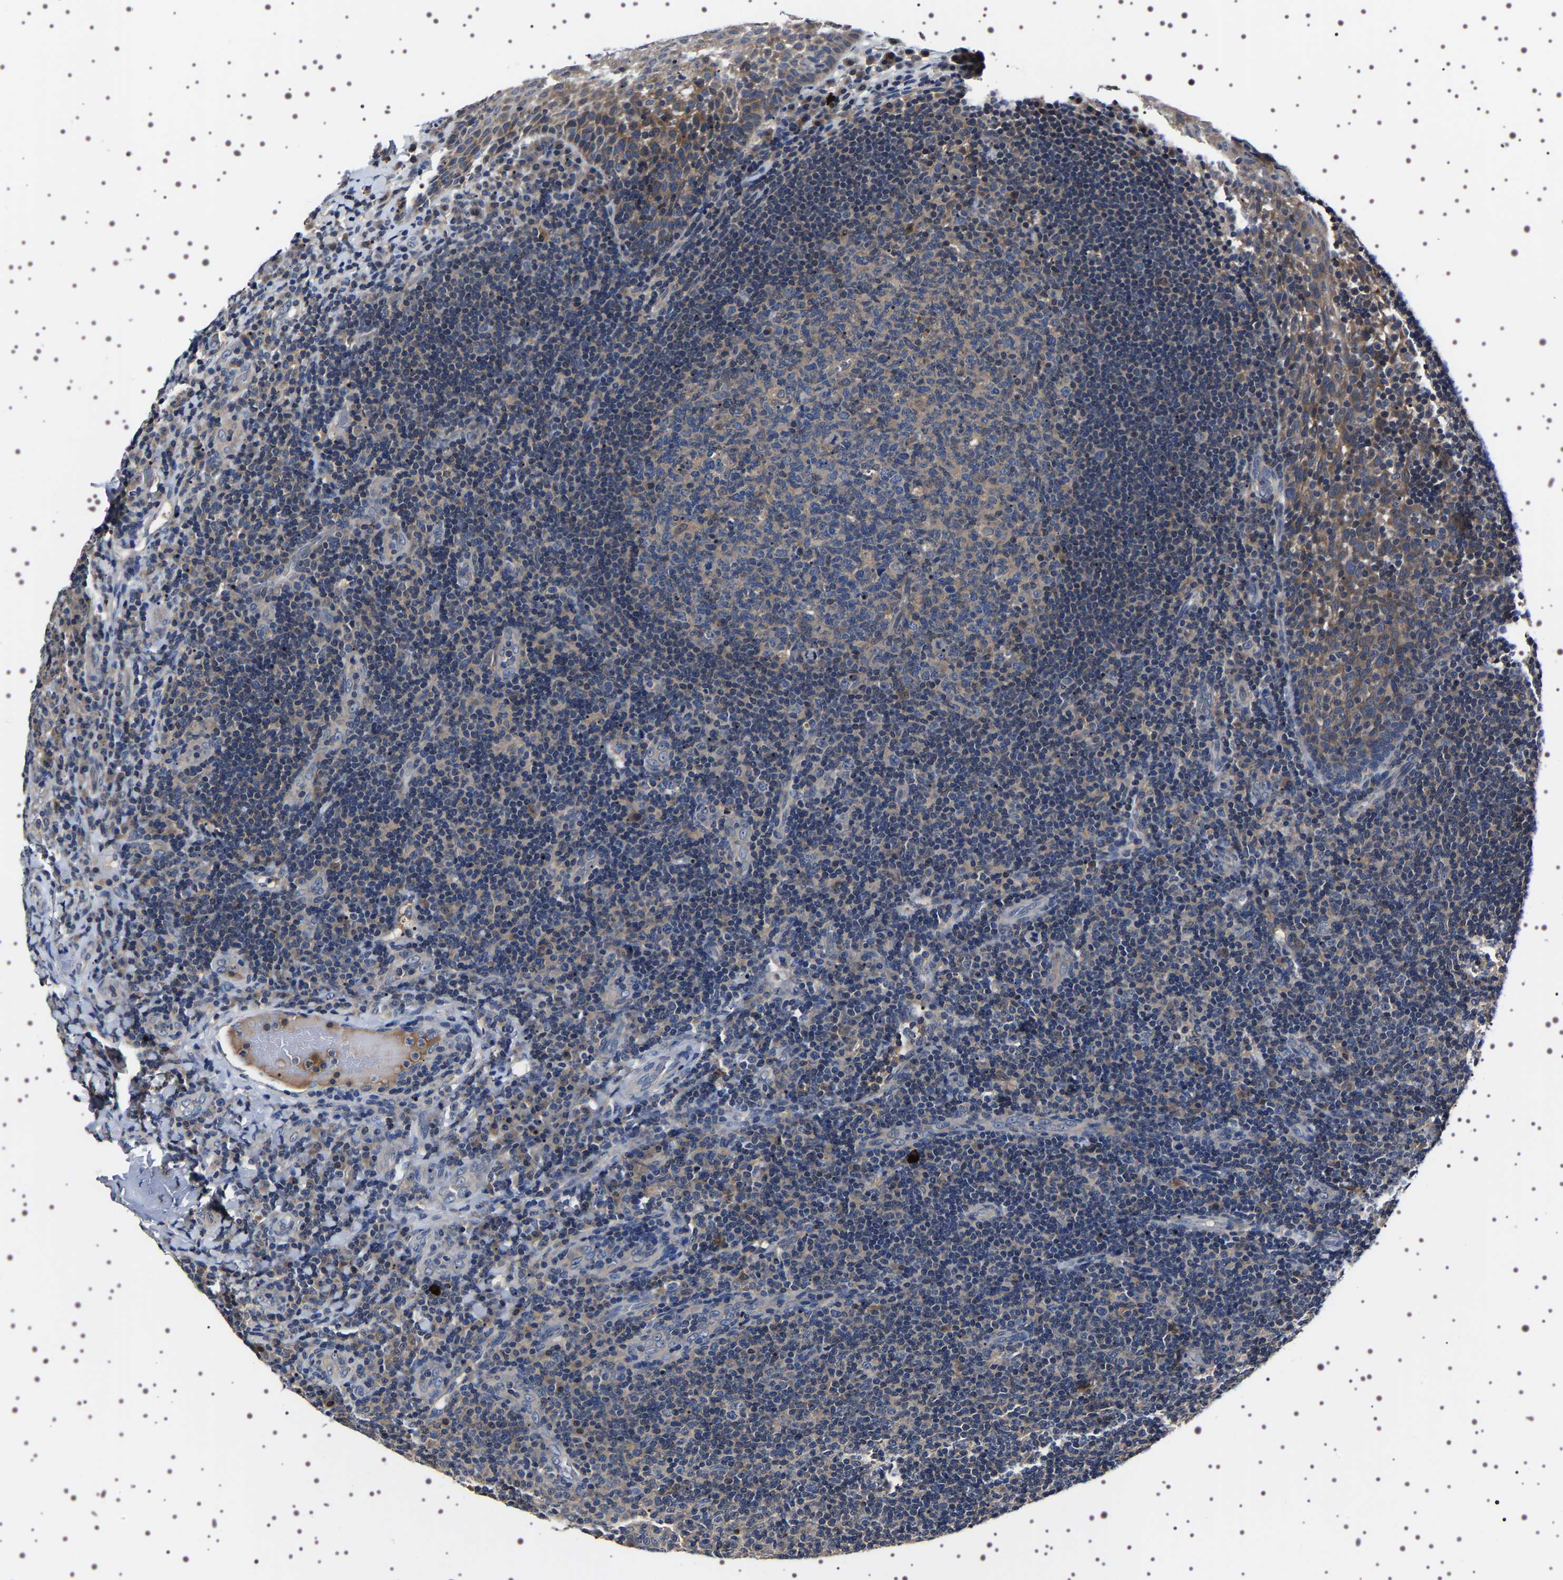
{"staining": {"intensity": "weak", "quantity": "25%-75%", "location": "cytoplasmic/membranous"}, "tissue": "tonsil", "cell_type": "Germinal center cells", "image_type": "normal", "snomed": [{"axis": "morphology", "description": "Normal tissue, NOS"}, {"axis": "topography", "description": "Tonsil"}], "caption": "Weak cytoplasmic/membranous staining for a protein is identified in about 25%-75% of germinal center cells of benign tonsil using immunohistochemistry (IHC).", "gene": "TARBP1", "patient": {"sex": "male", "age": 17}}